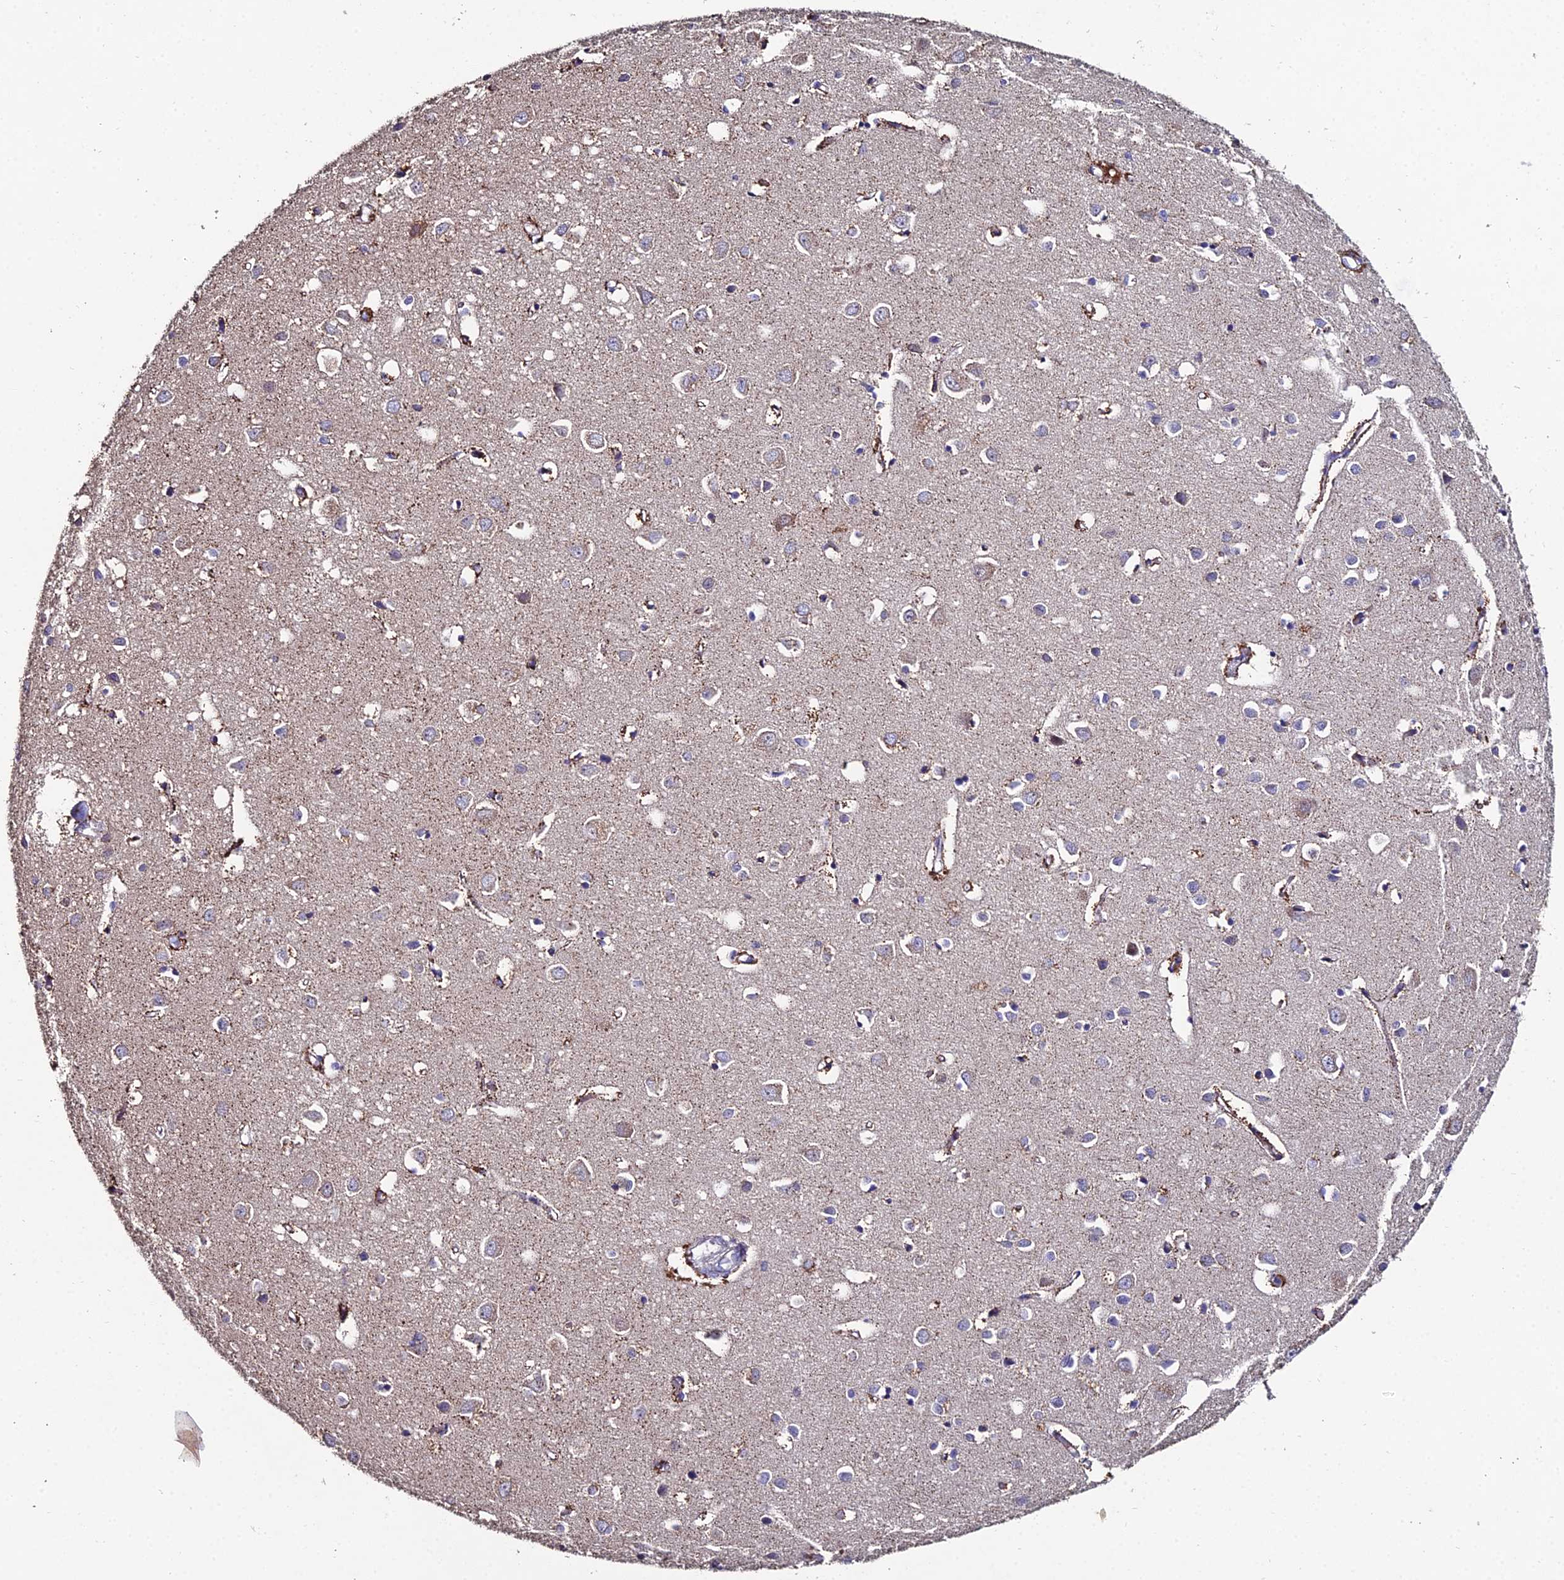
{"staining": {"intensity": "weak", "quantity": ">75%", "location": "cytoplasmic/membranous"}, "tissue": "cerebral cortex", "cell_type": "Endothelial cells", "image_type": "normal", "snomed": [{"axis": "morphology", "description": "Normal tissue, NOS"}, {"axis": "topography", "description": "Cerebral cortex"}], "caption": "An immunohistochemistry histopathology image of normal tissue is shown. Protein staining in brown highlights weak cytoplasmic/membranous positivity in cerebral cortex within endothelial cells.", "gene": "ESRRG", "patient": {"sex": "female", "age": 64}}